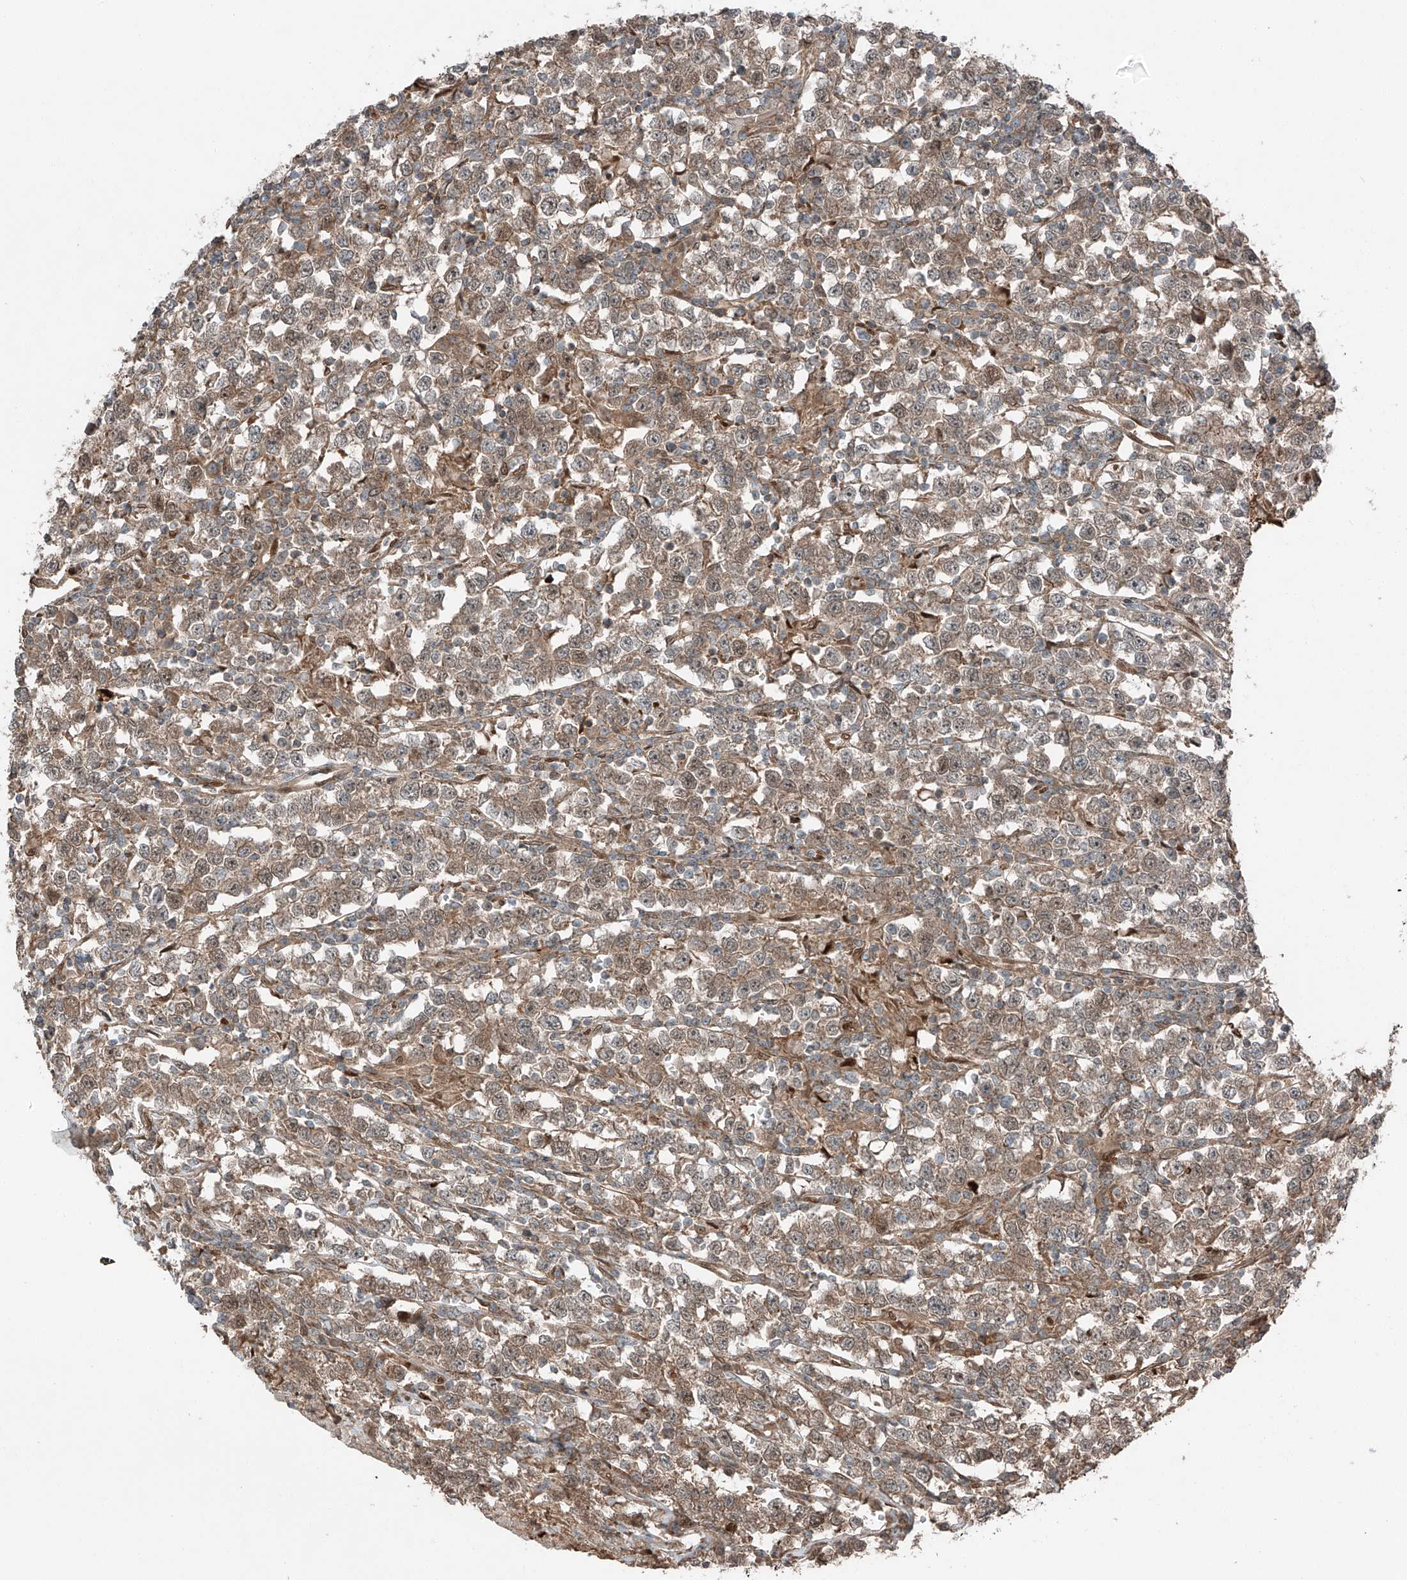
{"staining": {"intensity": "weak", "quantity": ">75%", "location": "cytoplasmic/membranous"}, "tissue": "testis cancer", "cell_type": "Tumor cells", "image_type": "cancer", "snomed": [{"axis": "morphology", "description": "Normal tissue, NOS"}, {"axis": "morphology", "description": "Seminoma, NOS"}, {"axis": "topography", "description": "Testis"}], "caption": "Immunohistochemistry (IHC) photomicrograph of neoplastic tissue: human seminoma (testis) stained using IHC exhibits low levels of weak protein expression localized specifically in the cytoplasmic/membranous of tumor cells, appearing as a cytoplasmic/membranous brown color.", "gene": "CEP162", "patient": {"sex": "male", "age": 43}}